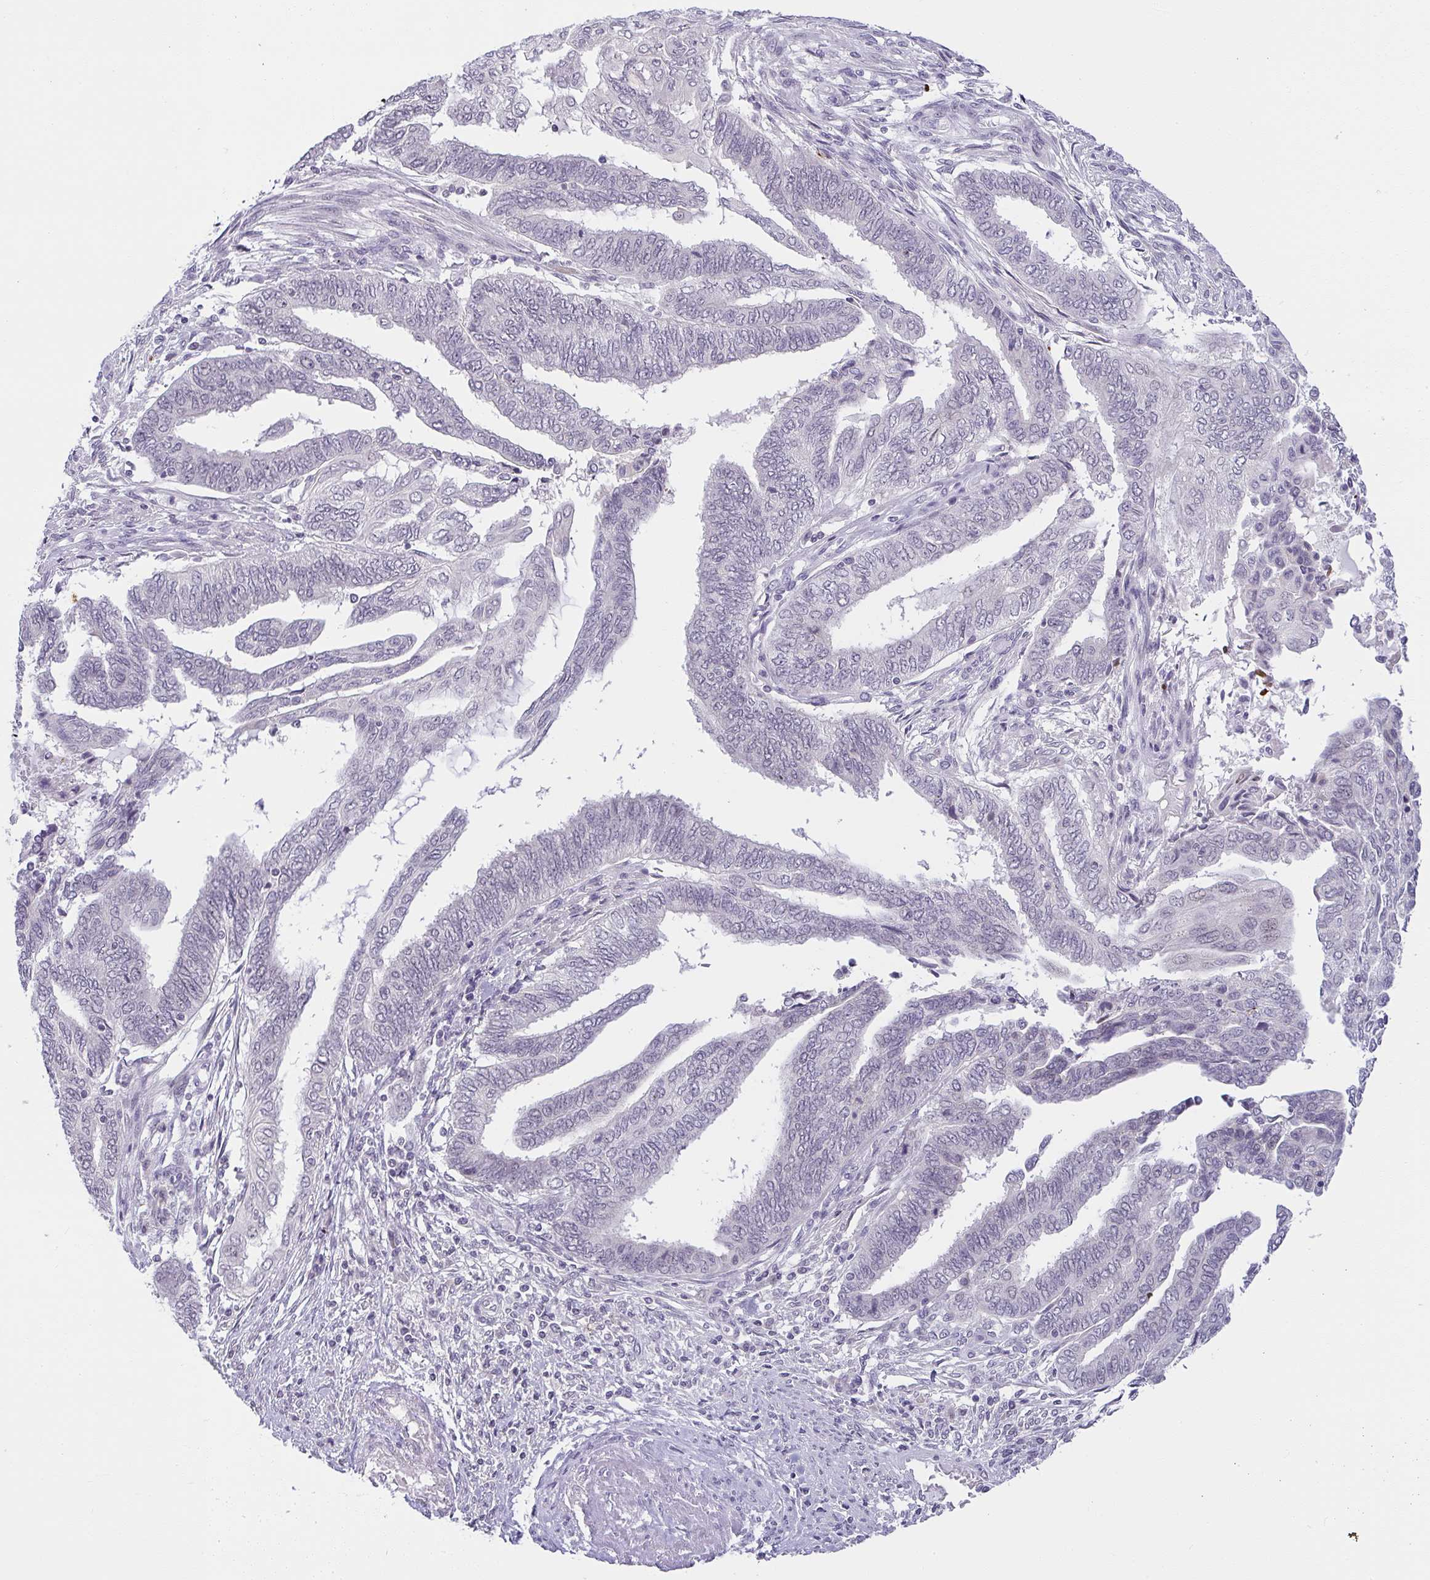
{"staining": {"intensity": "negative", "quantity": "none", "location": "none"}, "tissue": "endometrial cancer", "cell_type": "Tumor cells", "image_type": "cancer", "snomed": [{"axis": "morphology", "description": "Adenocarcinoma, NOS"}, {"axis": "topography", "description": "Uterus"}, {"axis": "topography", "description": "Endometrium"}], "caption": "The immunohistochemistry (IHC) micrograph has no significant expression in tumor cells of endometrial cancer (adenocarcinoma) tissue. (DAB immunohistochemistry (IHC) visualized using brightfield microscopy, high magnification).", "gene": "CACNA1S", "patient": {"sex": "female", "age": 70}}